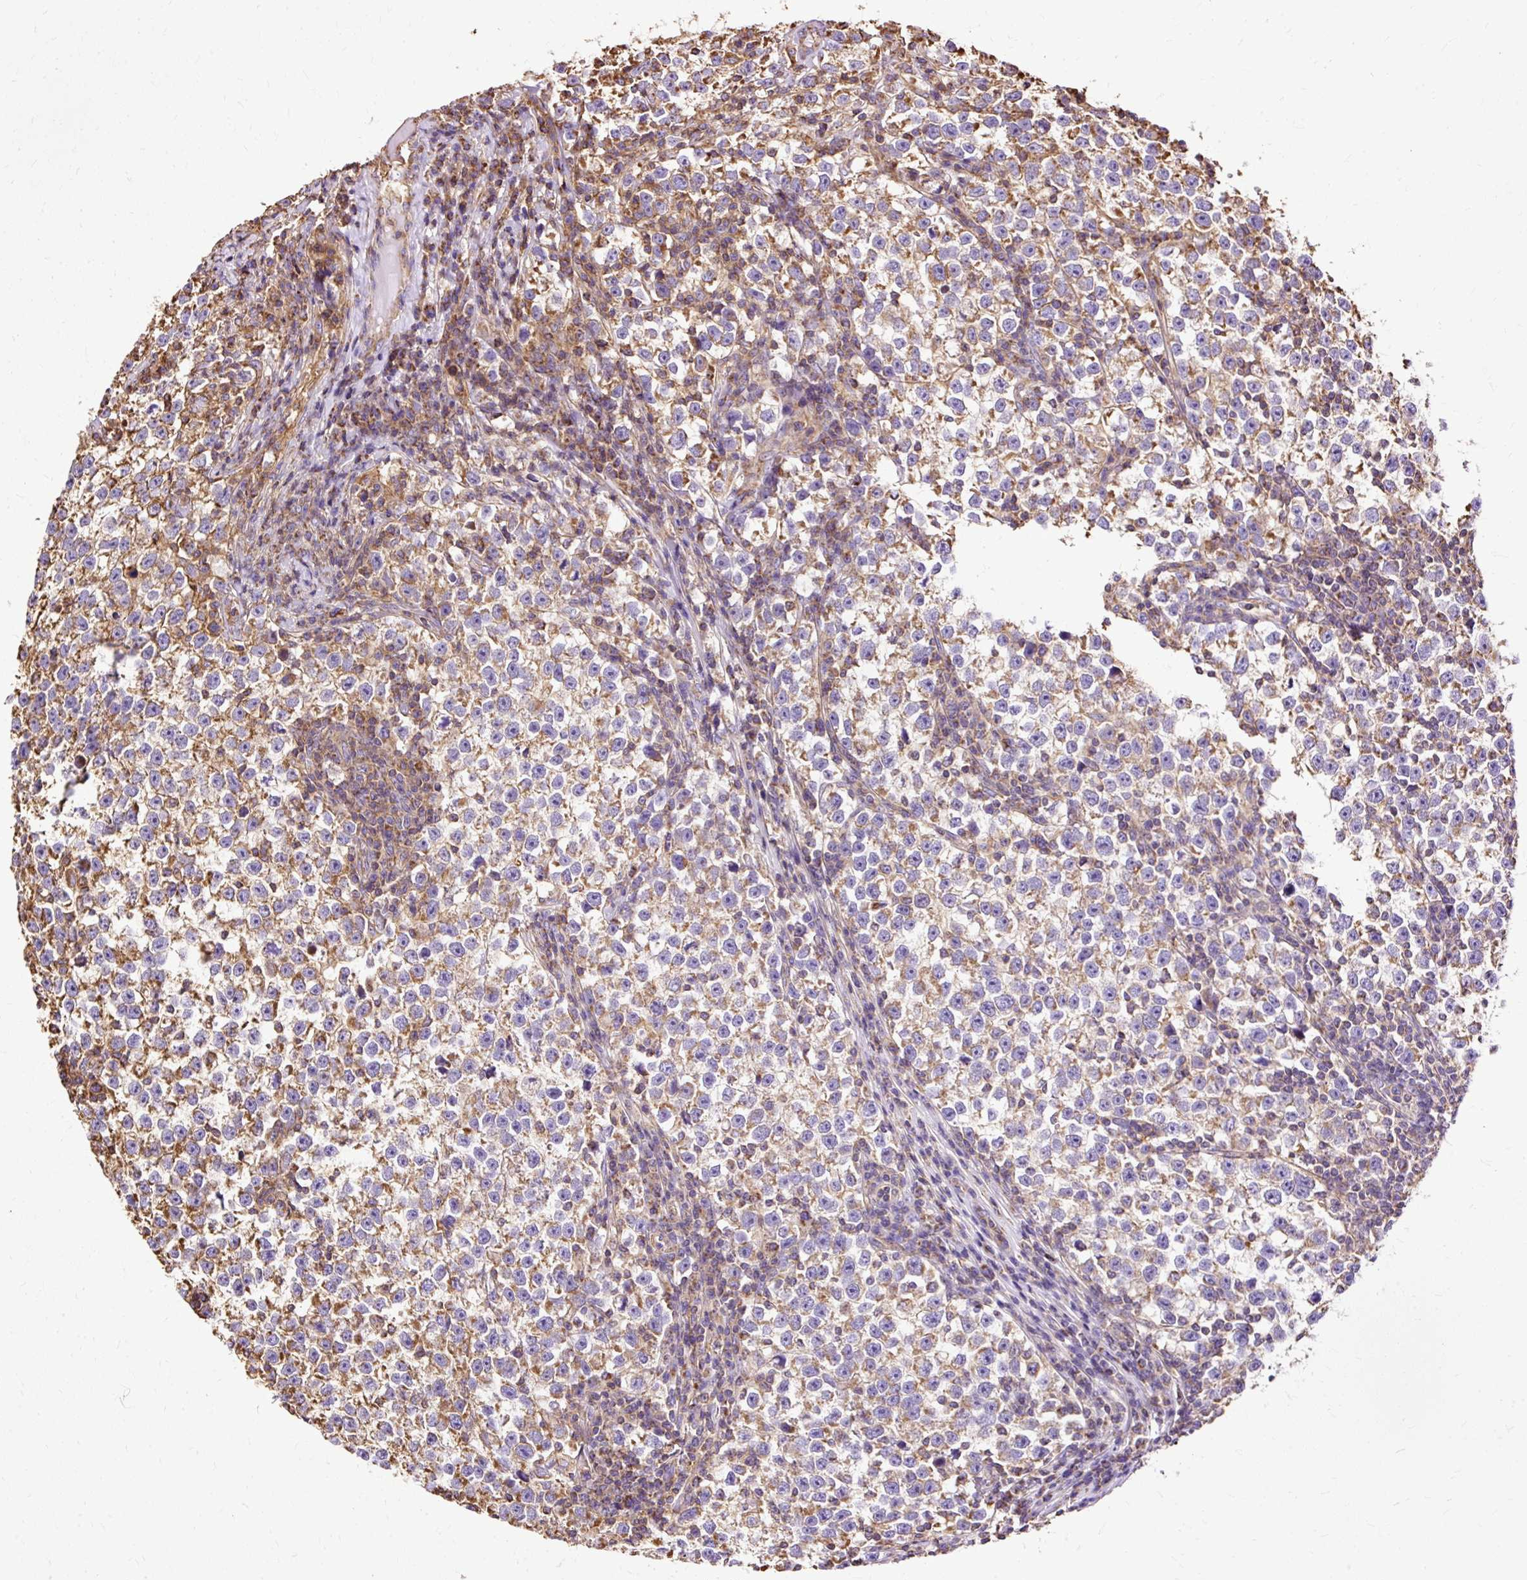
{"staining": {"intensity": "moderate", "quantity": "25%-75%", "location": "cytoplasmic/membranous"}, "tissue": "testis cancer", "cell_type": "Tumor cells", "image_type": "cancer", "snomed": [{"axis": "morphology", "description": "Normal tissue, NOS"}, {"axis": "morphology", "description": "Seminoma, NOS"}, {"axis": "topography", "description": "Testis"}], "caption": "A photomicrograph of testis cancer (seminoma) stained for a protein reveals moderate cytoplasmic/membranous brown staining in tumor cells.", "gene": "KLHL11", "patient": {"sex": "male", "age": 43}}